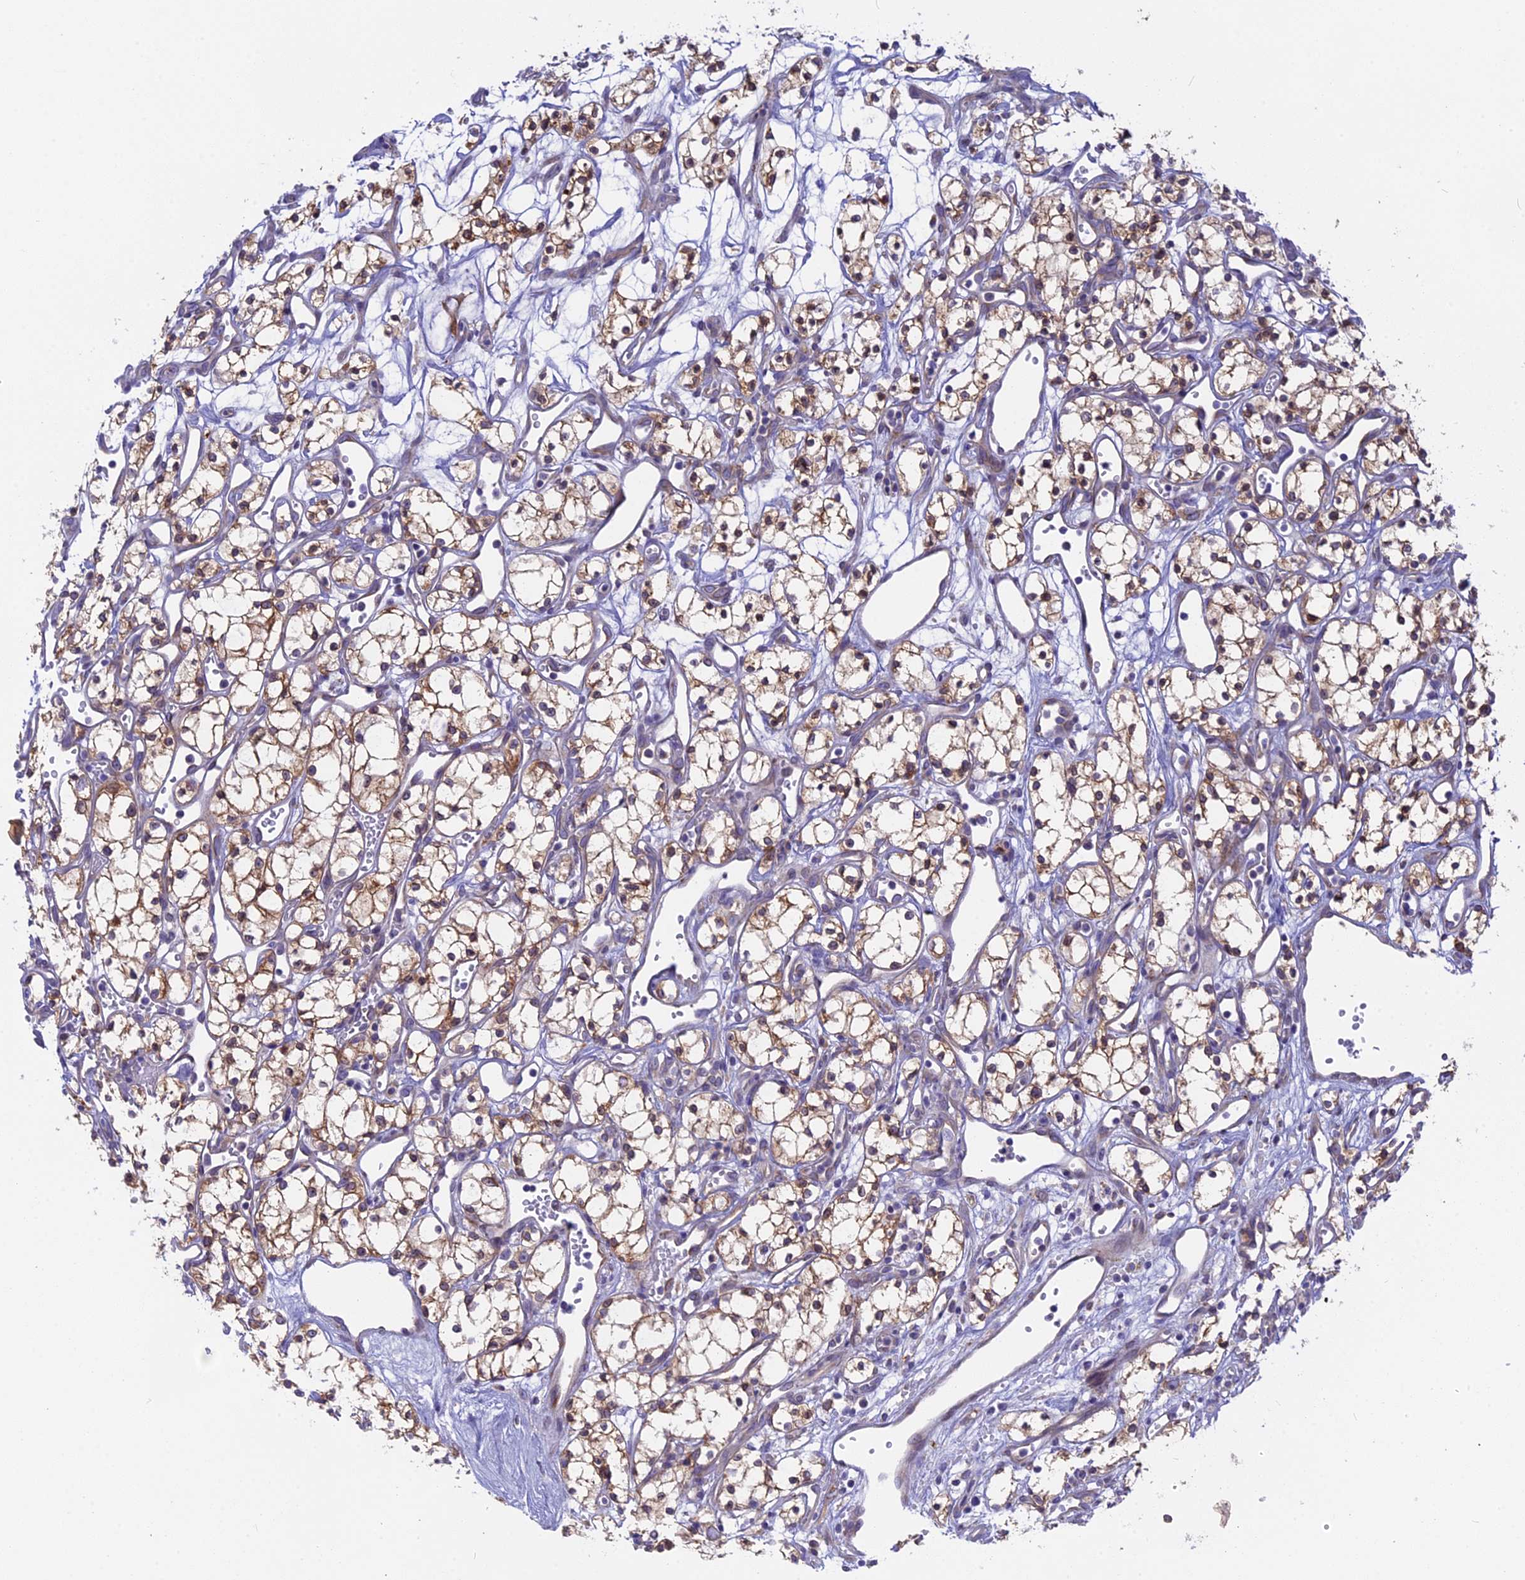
{"staining": {"intensity": "moderate", "quantity": "25%-75%", "location": "cytoplasmic/membranous"}, "tissue": "renal cancer", "cell_type": "Tumor cells", "image_type": "cancer", "snomed": [{"axis": "morphology", "description": "Adenocarcinoma, NOS"}, {"axis": "topography", "description": "Kidney"}], "caption": "DAB (3,3'-diaminobenzidine) immunohistochemical staining of human renal cancer (adenocarcinoma) reveals moderate cytoplasmic/membranous protein expression in about 25%-75% of tumor cells. Using DAB (3,3'-diaminobenzidine) (brown) and hematoxylin (blue) stains, captured at high magnification using brightfield microscopy.", "gene": "TLCD1", "patient": {"sex": "male", "age": 59}}